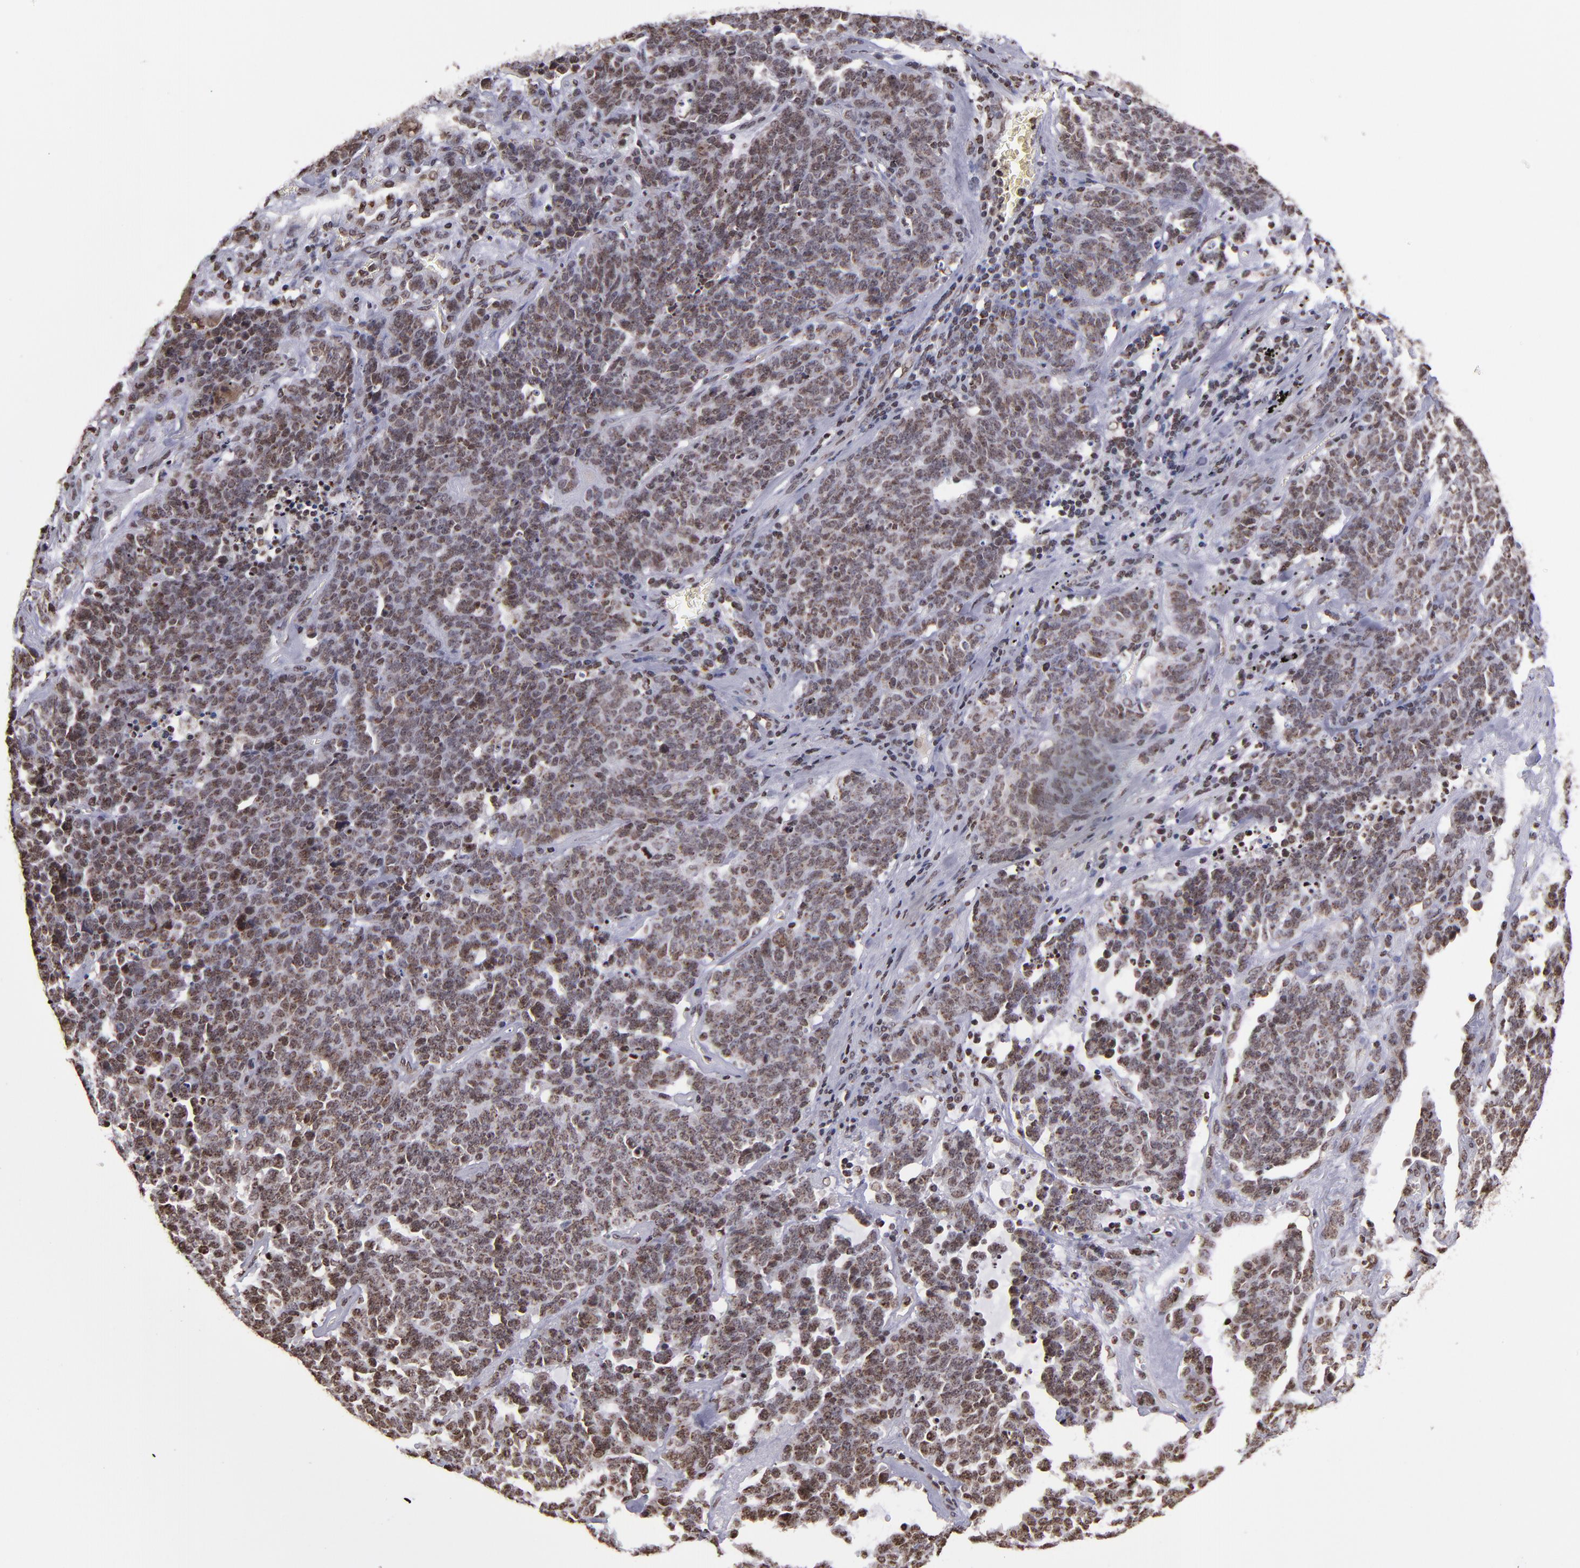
{"staining": {"intensity": "moderate", "quantity": ">75%", "location": "cytoplasmic/membranous,nuclear"}, "tissue": "lung cancer", "cell_type": "Tumor cells", "image_type": "cancer", "snomed": [{"axis": "morphology", "description": "Neoplasm, malignant, NOS"}, {"axis": "topography", "description": "Lung"}], "caption": "A photomicrograph of lung neoplasm (malignant) stained for a protein demonstrates moderate cytoplasmic/membranous and nuclear brown staining in tumor cells. The staining was performed using DAB, with brown indicating positive protein expression. Nuclei are stained blue with hematoxylin.", "gene": "CSDC2", "patient": {"sex": "female", "age": 58}}